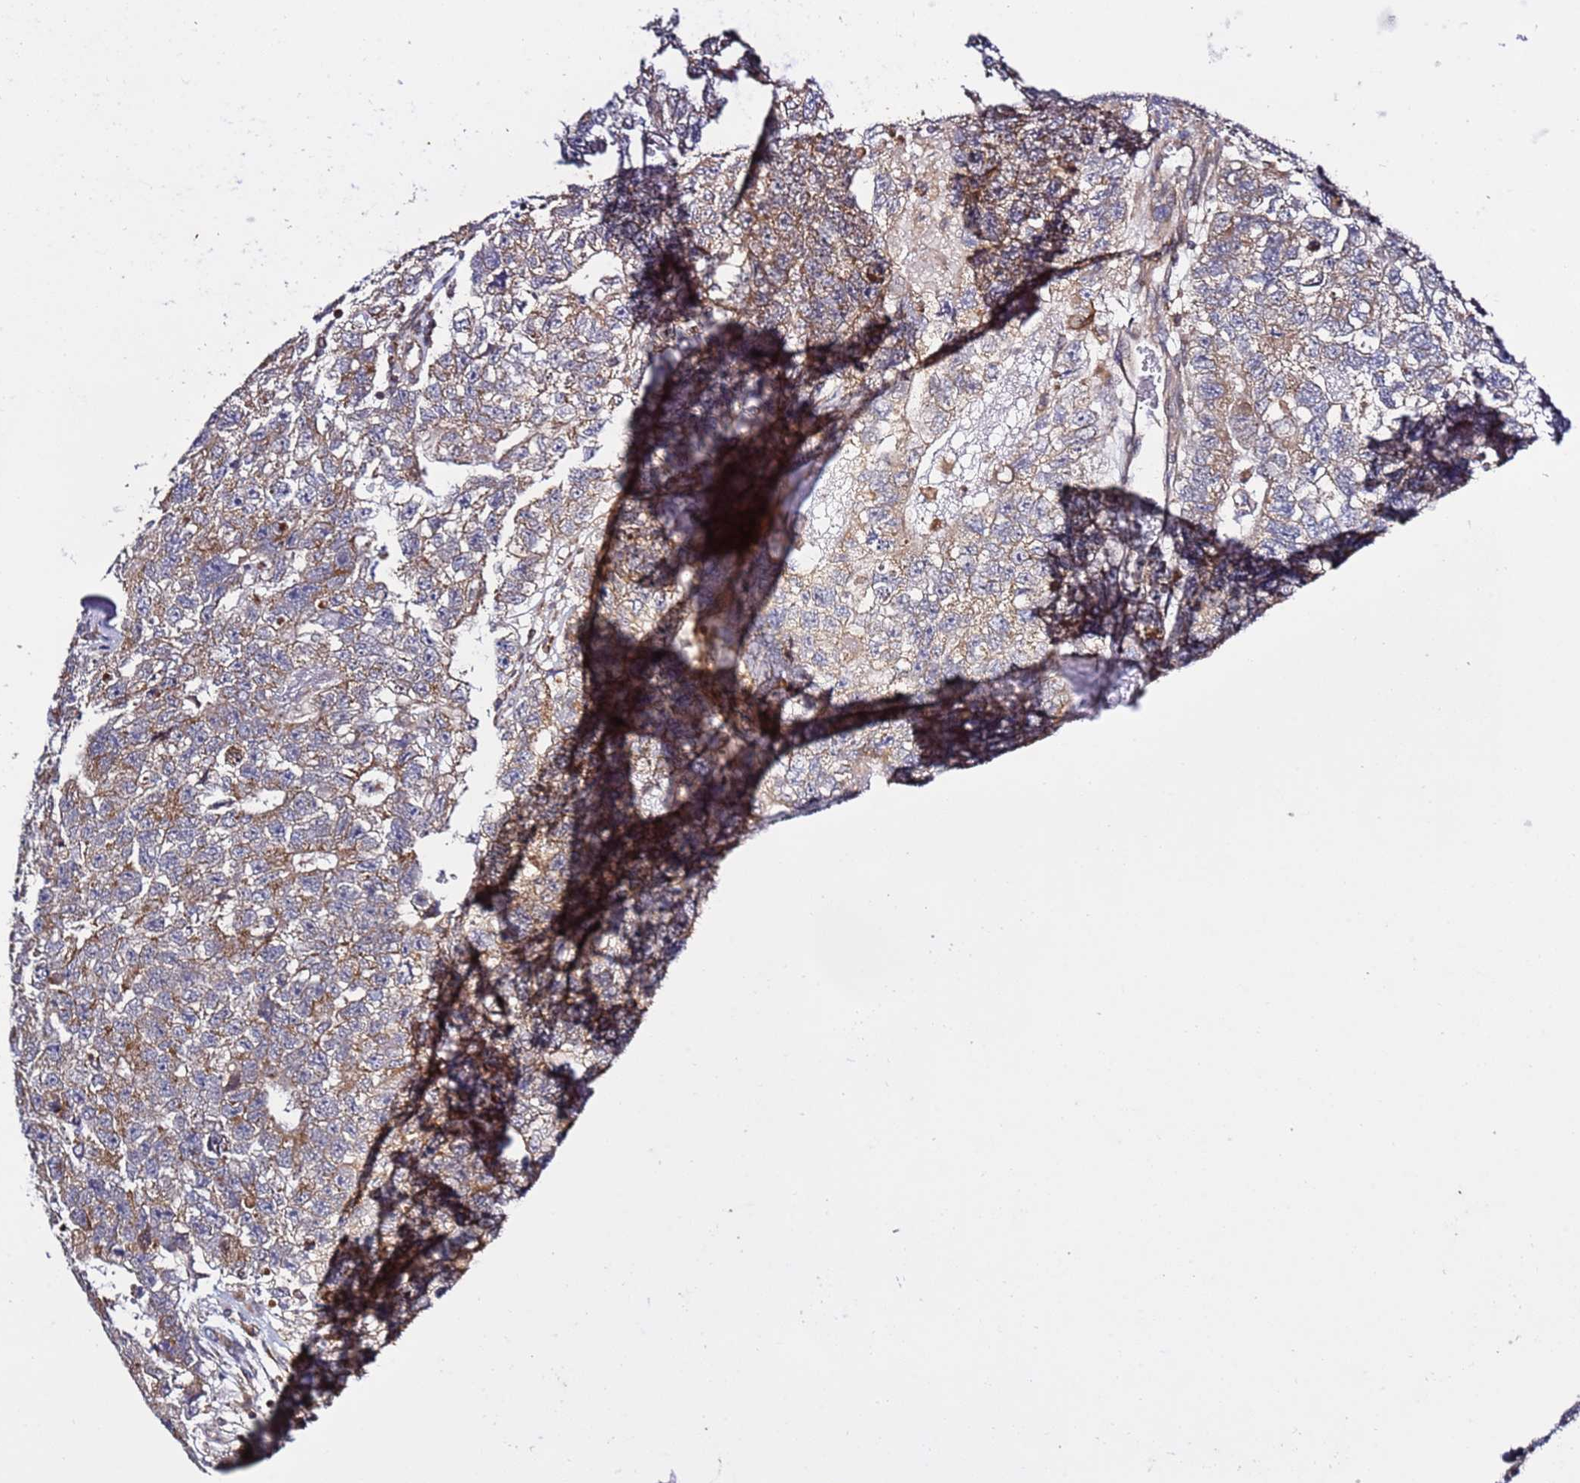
{"staining": {"intensity": "moderate", "quantity": "25%-75%", "location": "cytoplasmic/membranous"}, "tissue": "testis cancer", "cell_type": "Tumor cells", "image_type": "cancer", "snomed": [{"axis": "morphology", "description": "Carcinoma, Embryonal, NOS"}, {"axis": "topography", "description": "Testis"}], "caption": "Protein analysis of testis cancer tissue displays moderate cytoplasmic/membranous expression in approximately 25%-75% of tumor cells. The staining was performed using DAB (3,3'-diaminobenzidine), with brown indicating positive protein expression. Nuclei are stained blue with hematoxylin.", "gene": "TMEM176B", "patient": {"sex": "male", "age": 26}}